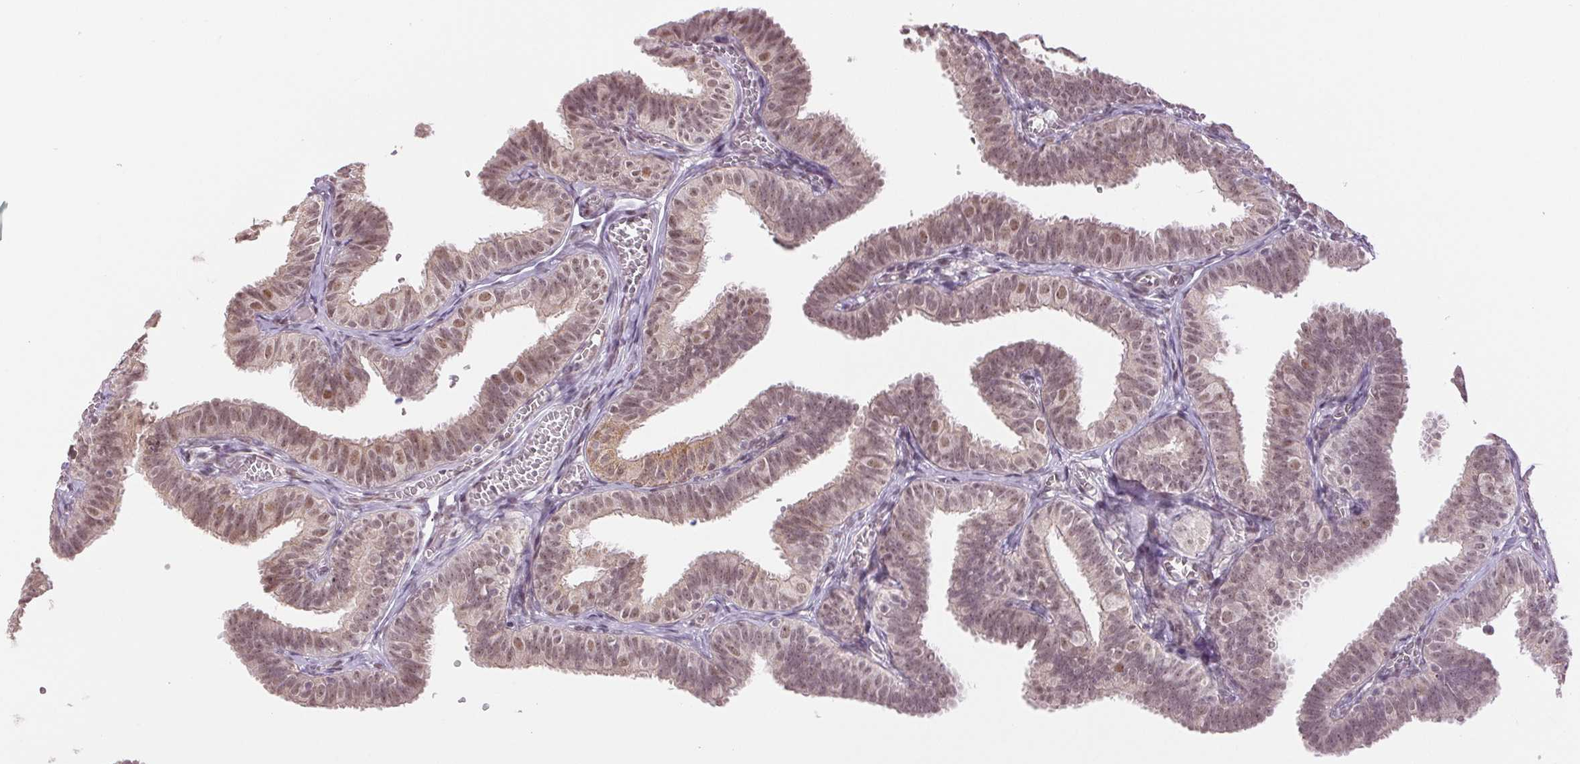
{"staining": {"intensity": "weak", "quantity": ">75%", "location": "nuclear"}, "tissue": "fallopian tube", "cell_type": "Glandular cells", "image_type": "normal", "snomed": [{"axis": "morphology", "description": "Normal tissue, NOS"}, {"axis": "topography", "description": "Fallopian tube"}], "caption": "IHC staining of benign fallopian tube, which displays low levels of weak nuclear expression in about >75% of glandular cells indicating weak nuclear protein staining. The staining was performed using DAB (3,3'-diaminobenzidine) (brown) for protein detection and nuclei were counterstained in hematoxylin (blue).", "gene": "GRHL3", "patient": {"sex": "female", "age": 25}}